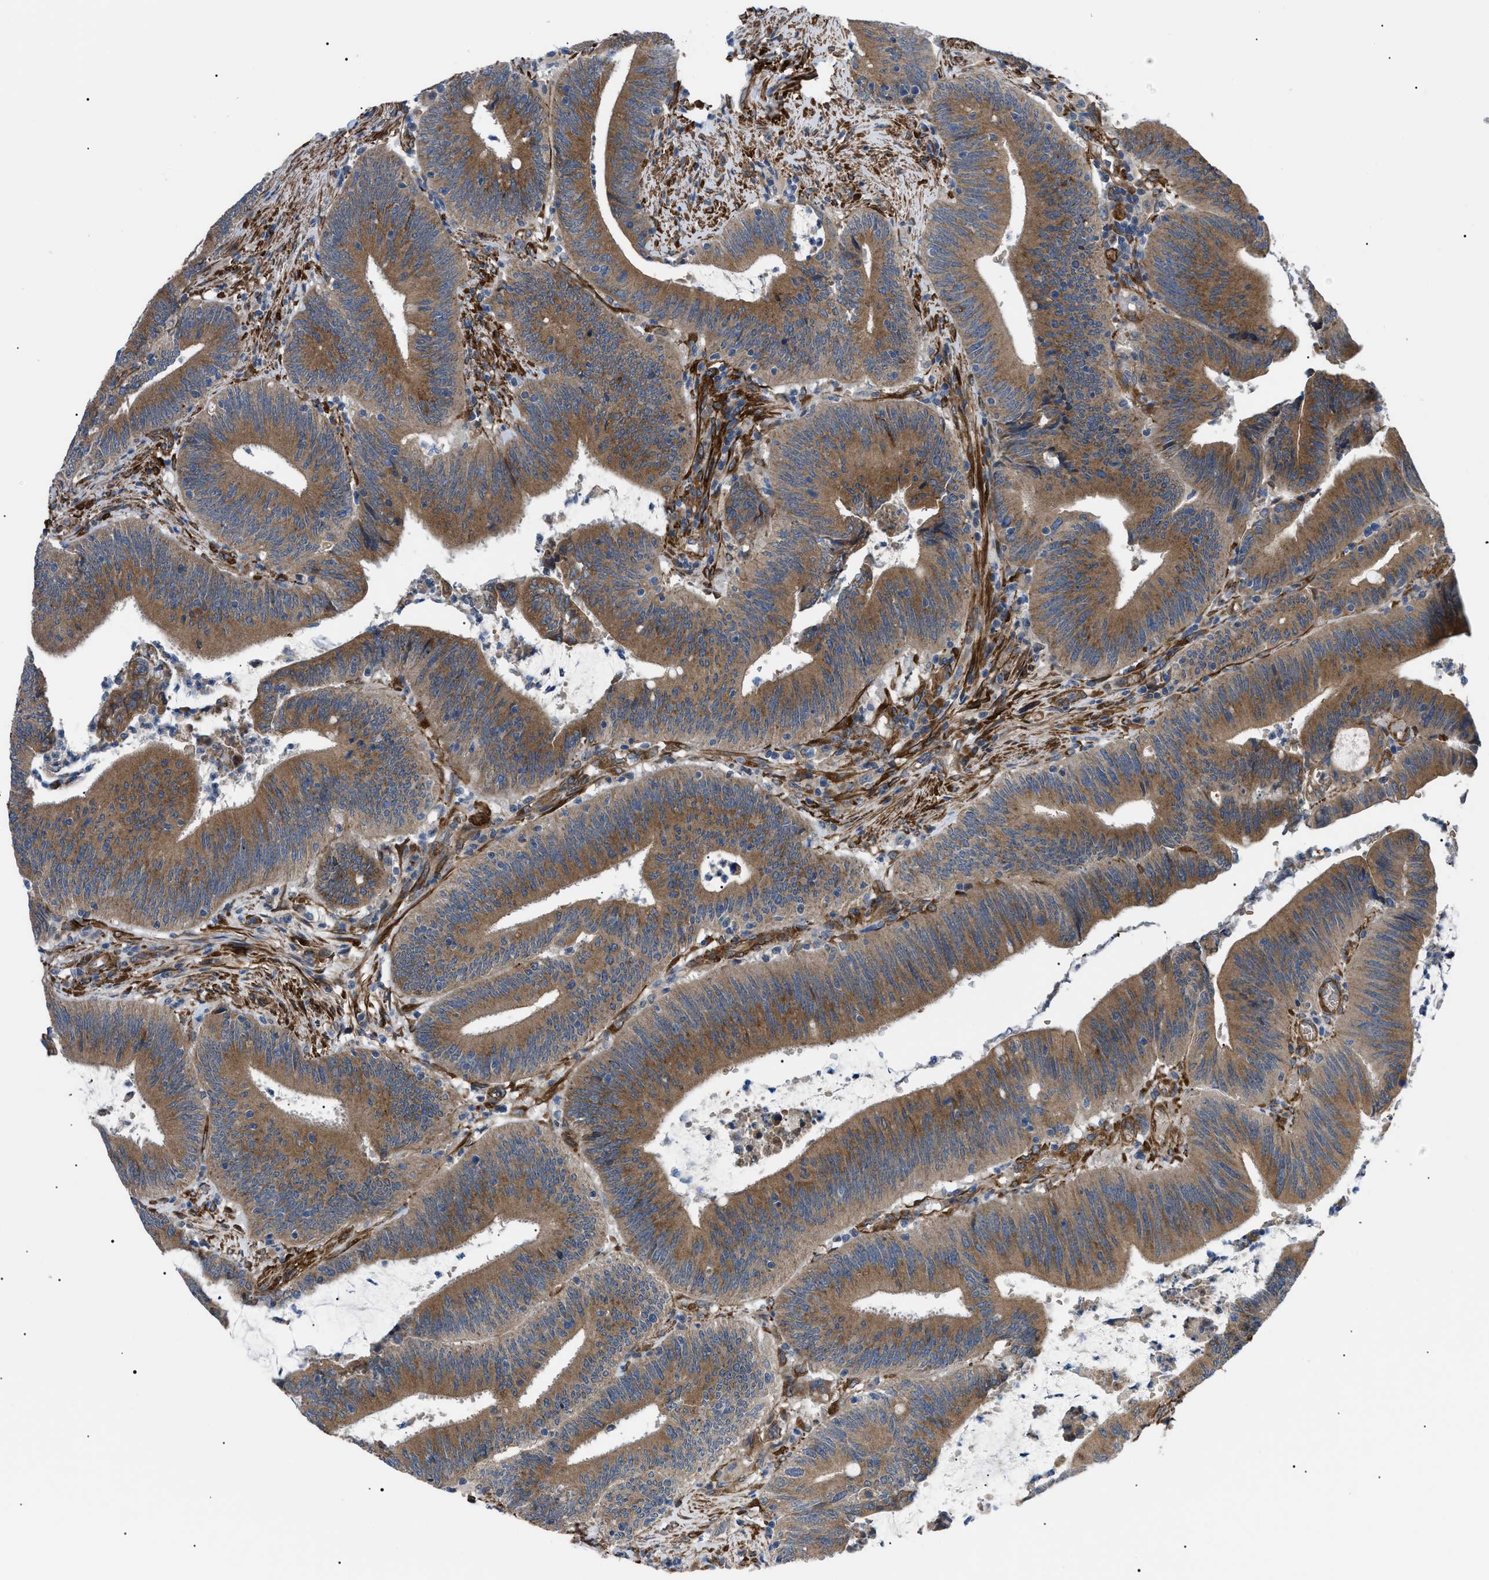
{"staining": {"intensity": "moderate", "quantity": ">75%", "location": "cytoplasmic/membranous"}, "tissue": "colorectal cancer", "cell_type": "Tumor cells", "image_type": "cancer", "snomed": [{"axis": "morphology", "description": "Normal tissue, NOS"}, {"axis": "morphology", "description": "Adenocarcinoma, NOS"}, {"axis": "topography", "description": "Rectum"}], "caption": "IHC histopathology image of neoplastic tissue: colorectal adenocarcinoma stained using immunohistochemistry (IHC) displays medium levels of moderate protein expression localized specifically in the cytoplasmic/membranous of tumor cells, appearing as a cytoplasmic/membranous brown color.", "gene": "MYO10", "patient": {"sex": "female", "age": 66}}